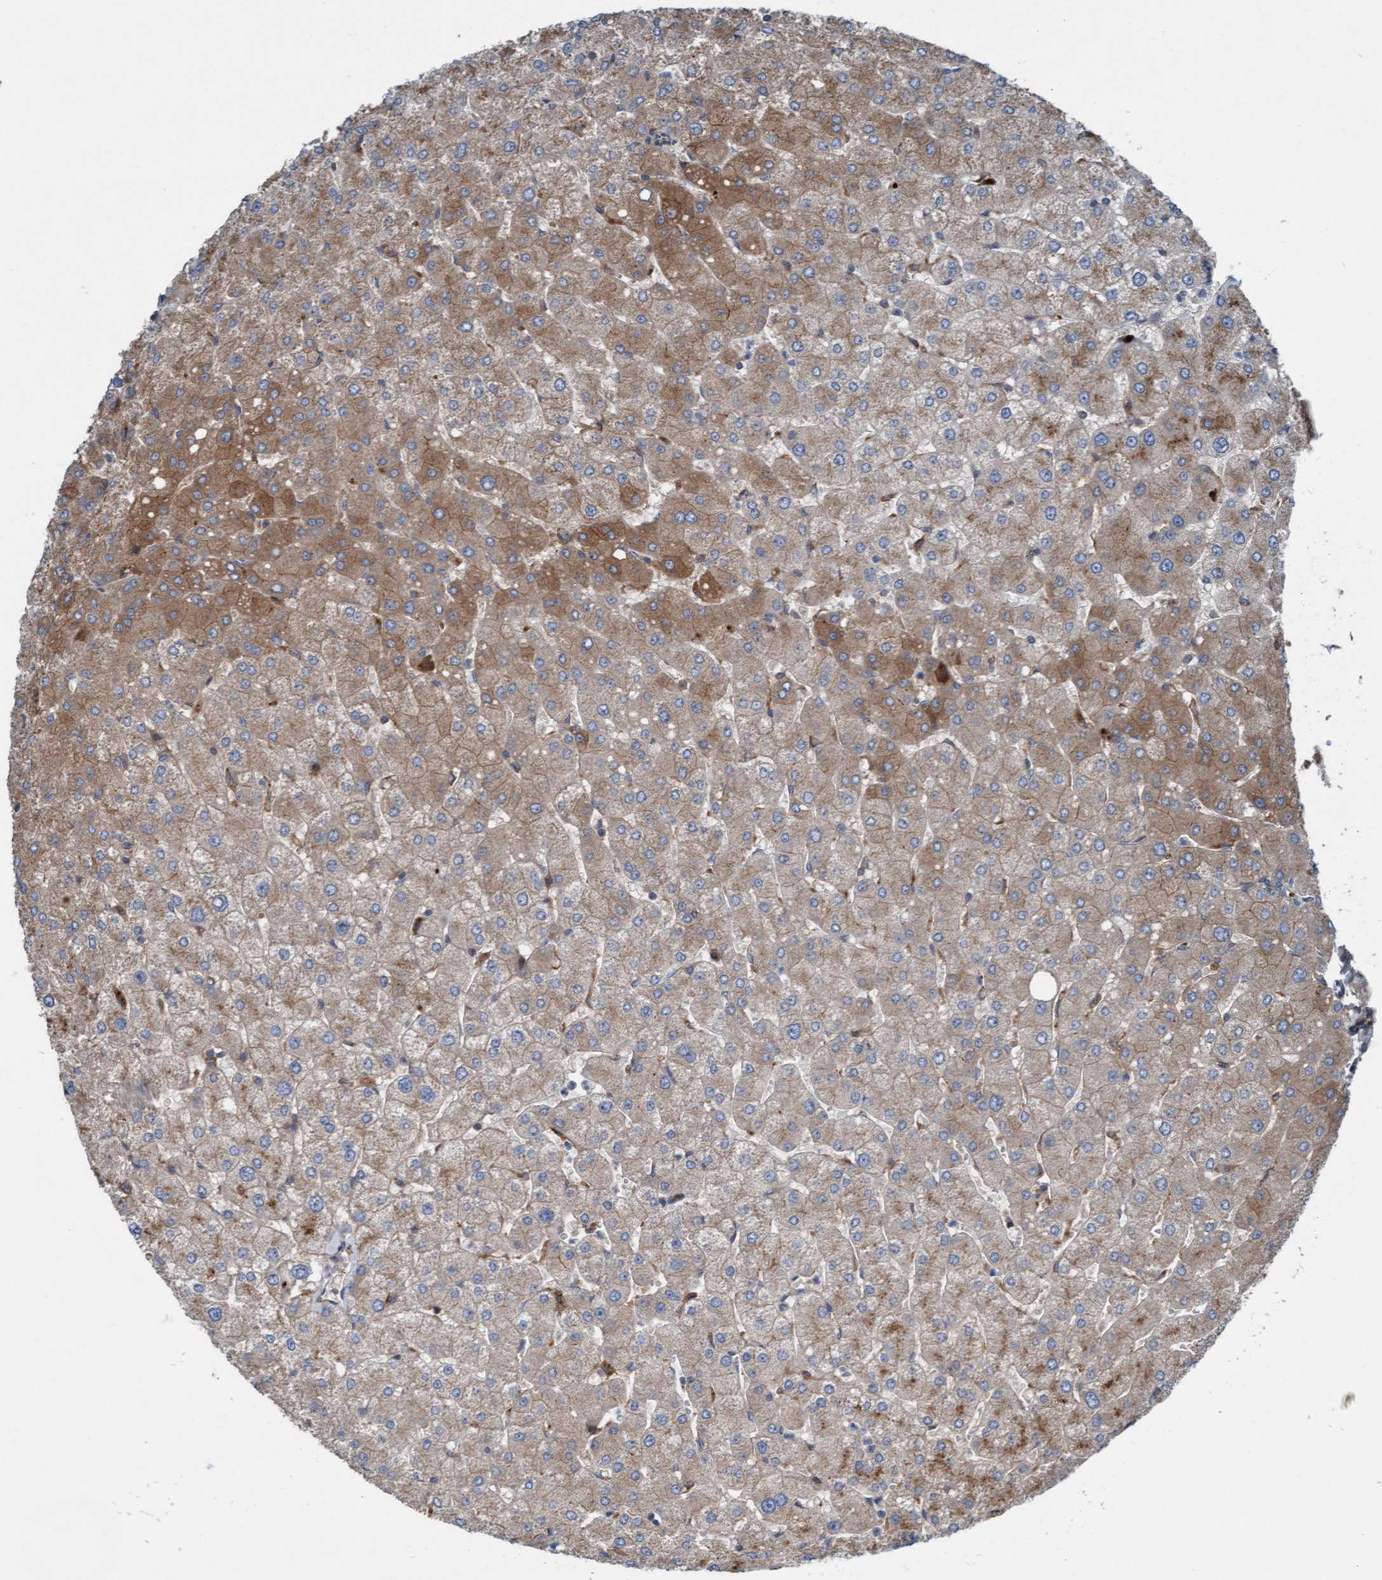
{"staining": {"intensity": "moderate", "quantity": ">75%", "location": "cytoplasmic/membranous"}, "tissue": "liver", "cell_type": "Cholangiocytes", "image_type": "normal", "snomed": [{"axis": "morphology", "description": "Normal tissue, NOS"}, {"axis": "topography", "description": "Liver"}], "caption": "Immunohistochemical staining of normal liver reveals moderate cytoplasmic/membranous protein positivity in about >75% of cholangiocytes.", "gene": "KLHL26", "patient": {"sex": "male", "age": 55}}